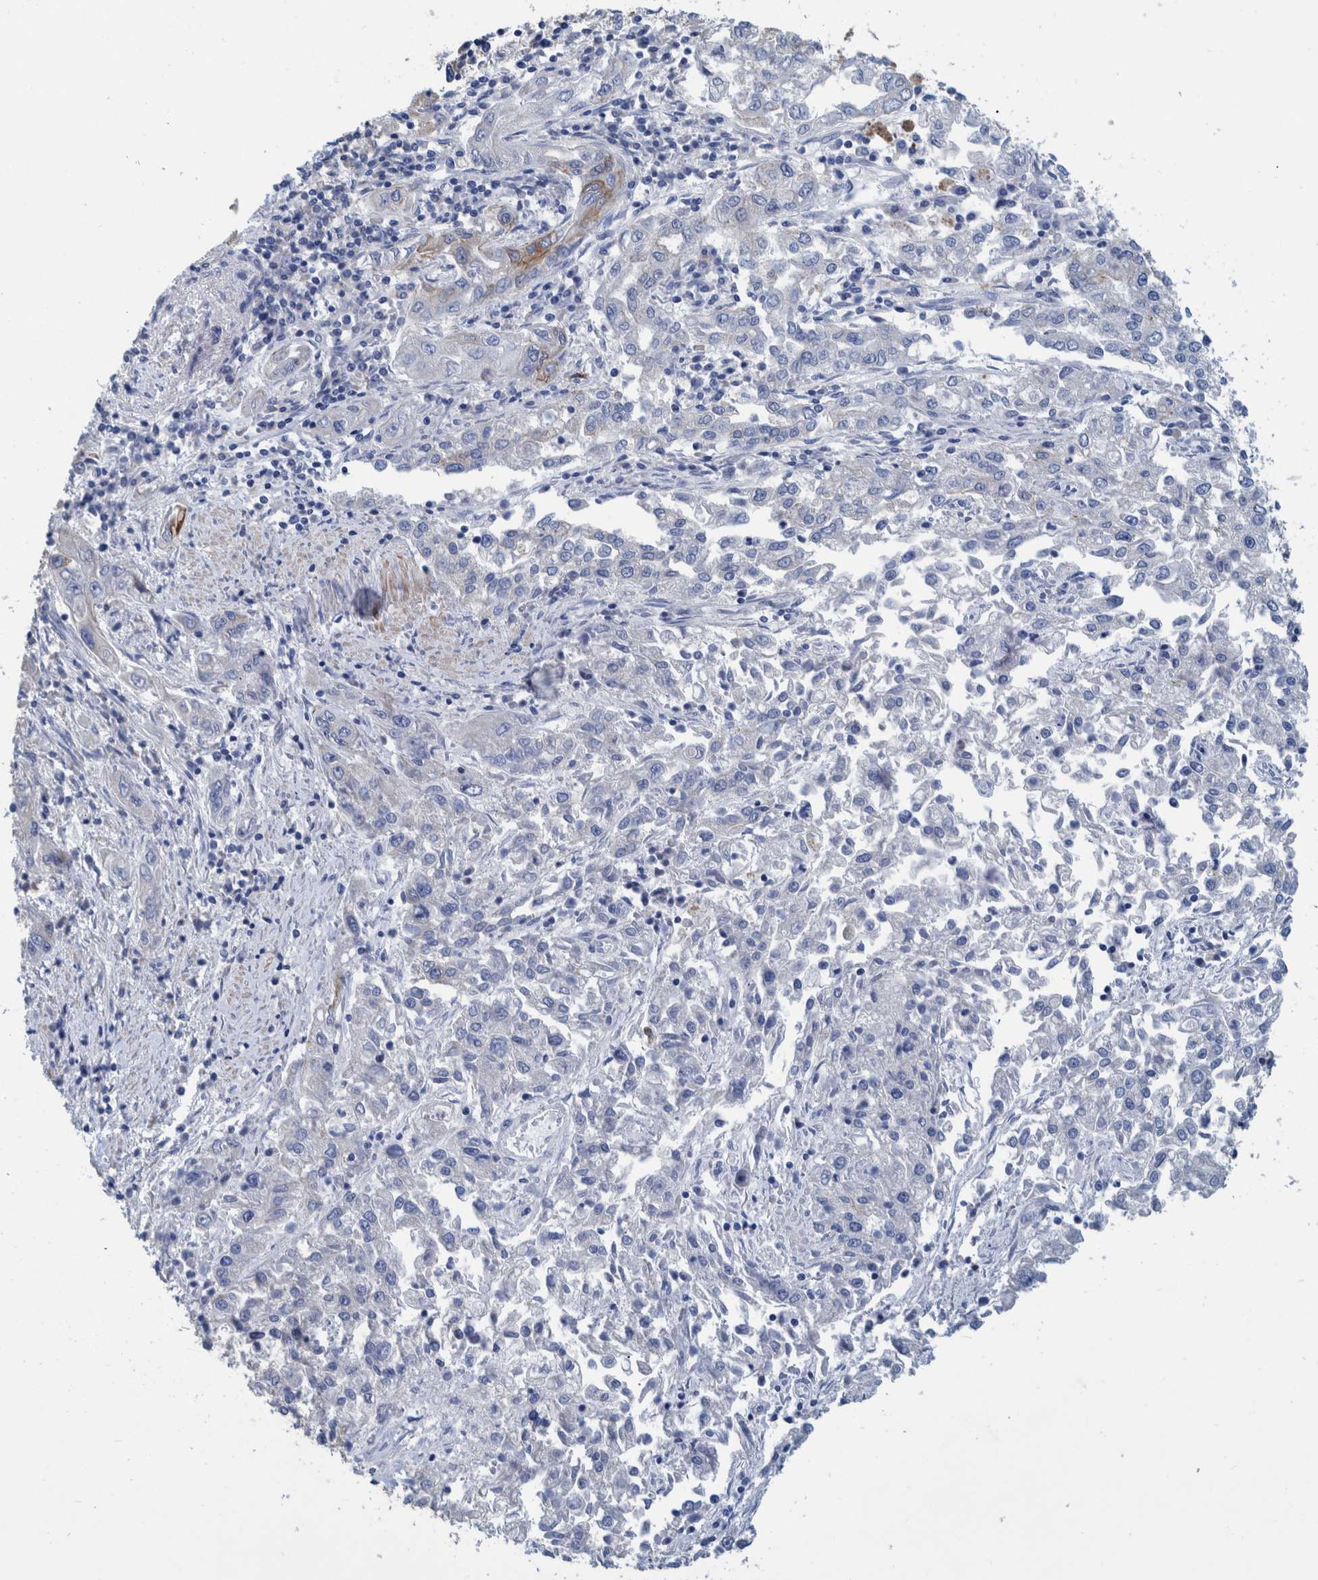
{"staining": {"intensity": "moderate", "quantity": "<25%", "location": "cytoplasmic/membranous"}, "tissue": "endometrial cancer", "cell_type": "Tumor cells", "image_type": "cancer", "snomed": [{"axis": "morphology", "description": "Adenocarcinoma, NOS"}, {"axis": "topography", "description": "Endometrium"}], "caption": "This histopathology image reveals immunohistochemistry staining of human adenocarcinoma (endometrial), with low moderate cytoplasmic/membranous staining in about <25% of tumor cells.", "gene": "MKS1", "patient": {"sex": "female", "age": 49}}